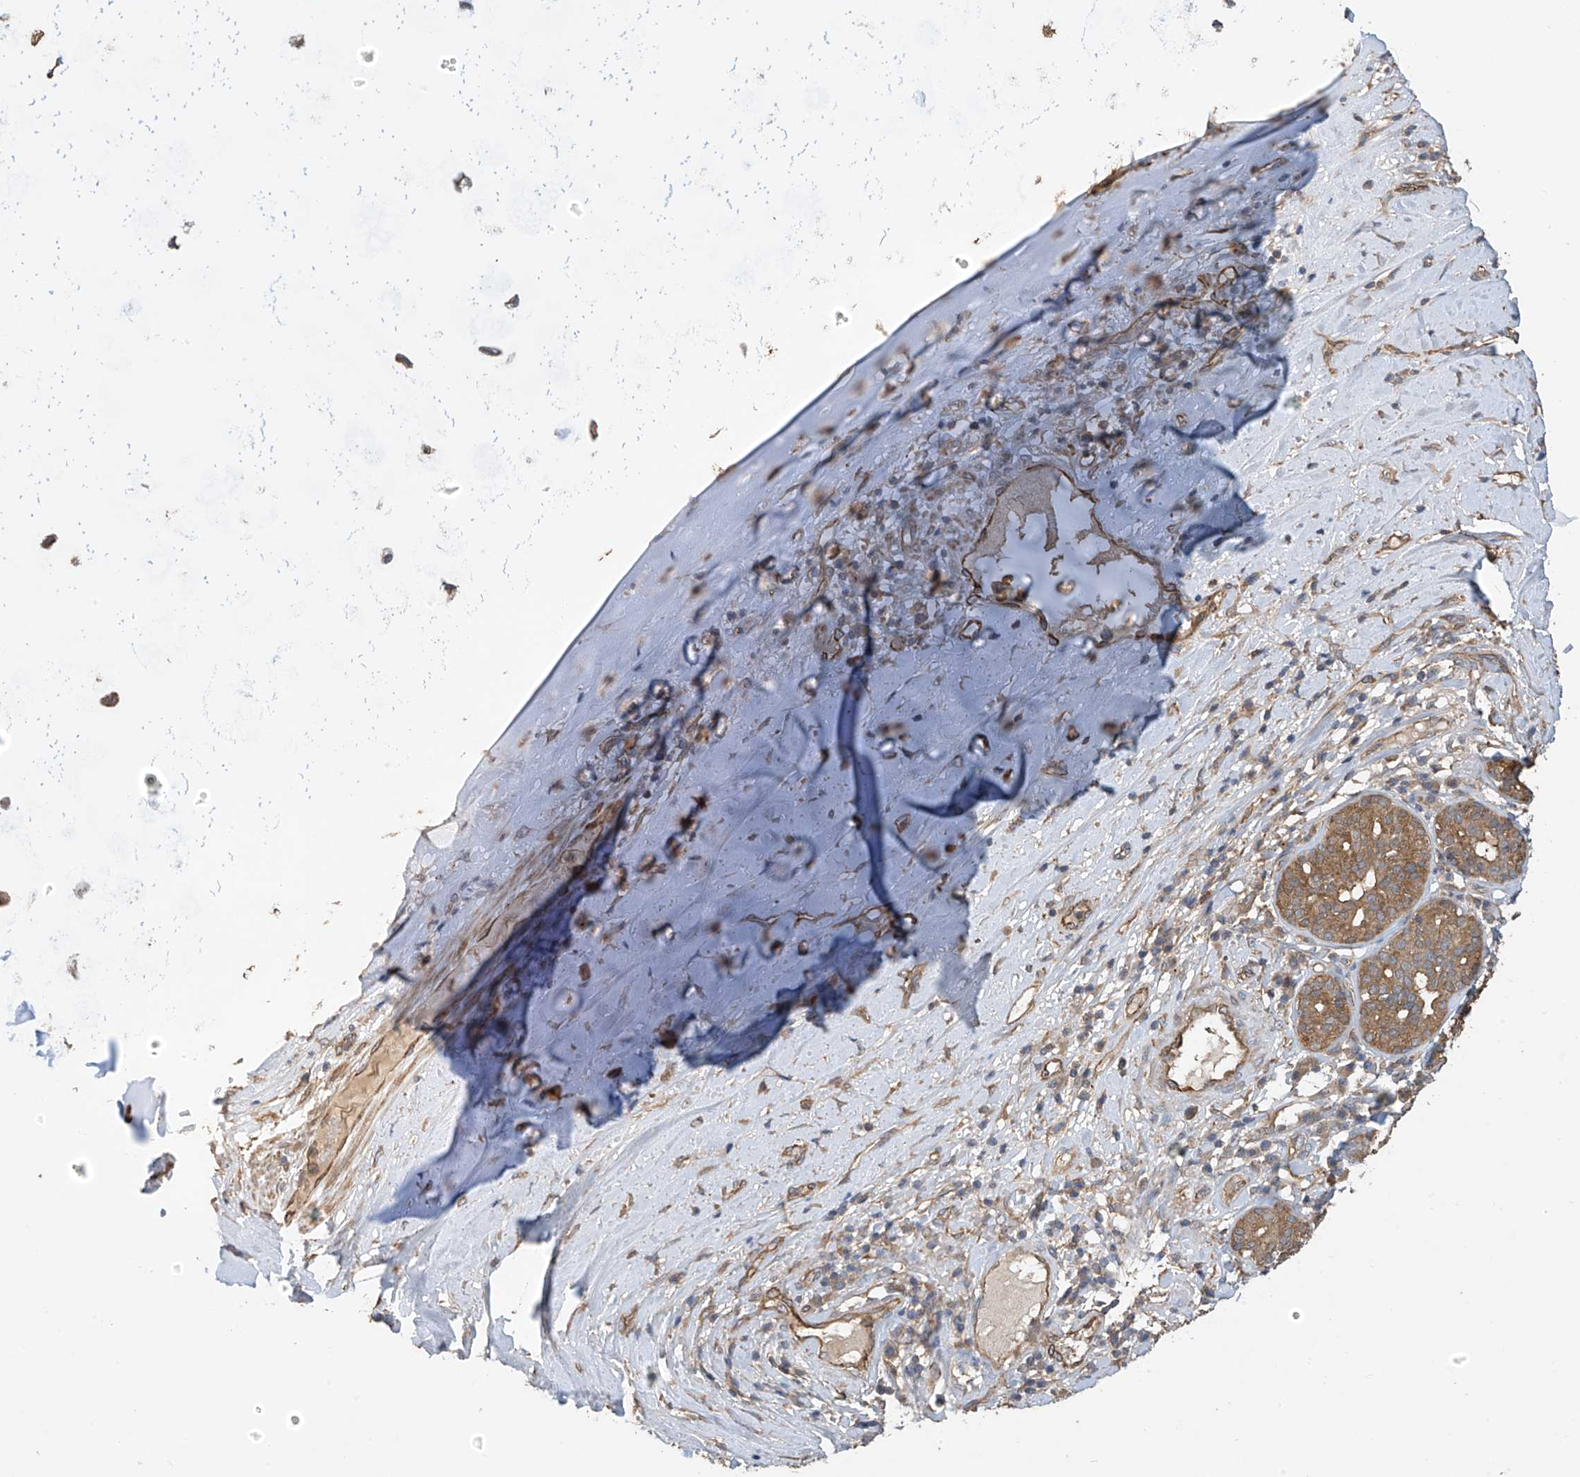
{"staining": {"intensity": "weak", "quantity": "25%-75%", "location": "cytoplasmic/membranous"}, "tissue": "adipose tissue", "cell_type": "Adipocytes", "image_type": "normal", "snomed": [{"axis": "morphology", "description": "Normal tissue, NOS"}, {"axis": "morphology", "description": "Basal cell carcinoma"}, {"axis": "topography", "description": "Cartilage tissue"}, {"axis": "topography", "description": "Nasopharynx"}, {"axis": "topography", "description": "Oral tissue"}], "caption": "High-magnification brightfield microscopy of benign adipose tissue stained with DAB (brown) and counterstained with hematoxylin (blue). adipocytes exhibit weak cytoplasmic/membranous positivity is identified in approximately25%-75% of cells. (DAB = brown stain, brightfield microscopy at high magnification).", "gene": "PHACTR4", "patient": {"sex": "female", "age": 77}}